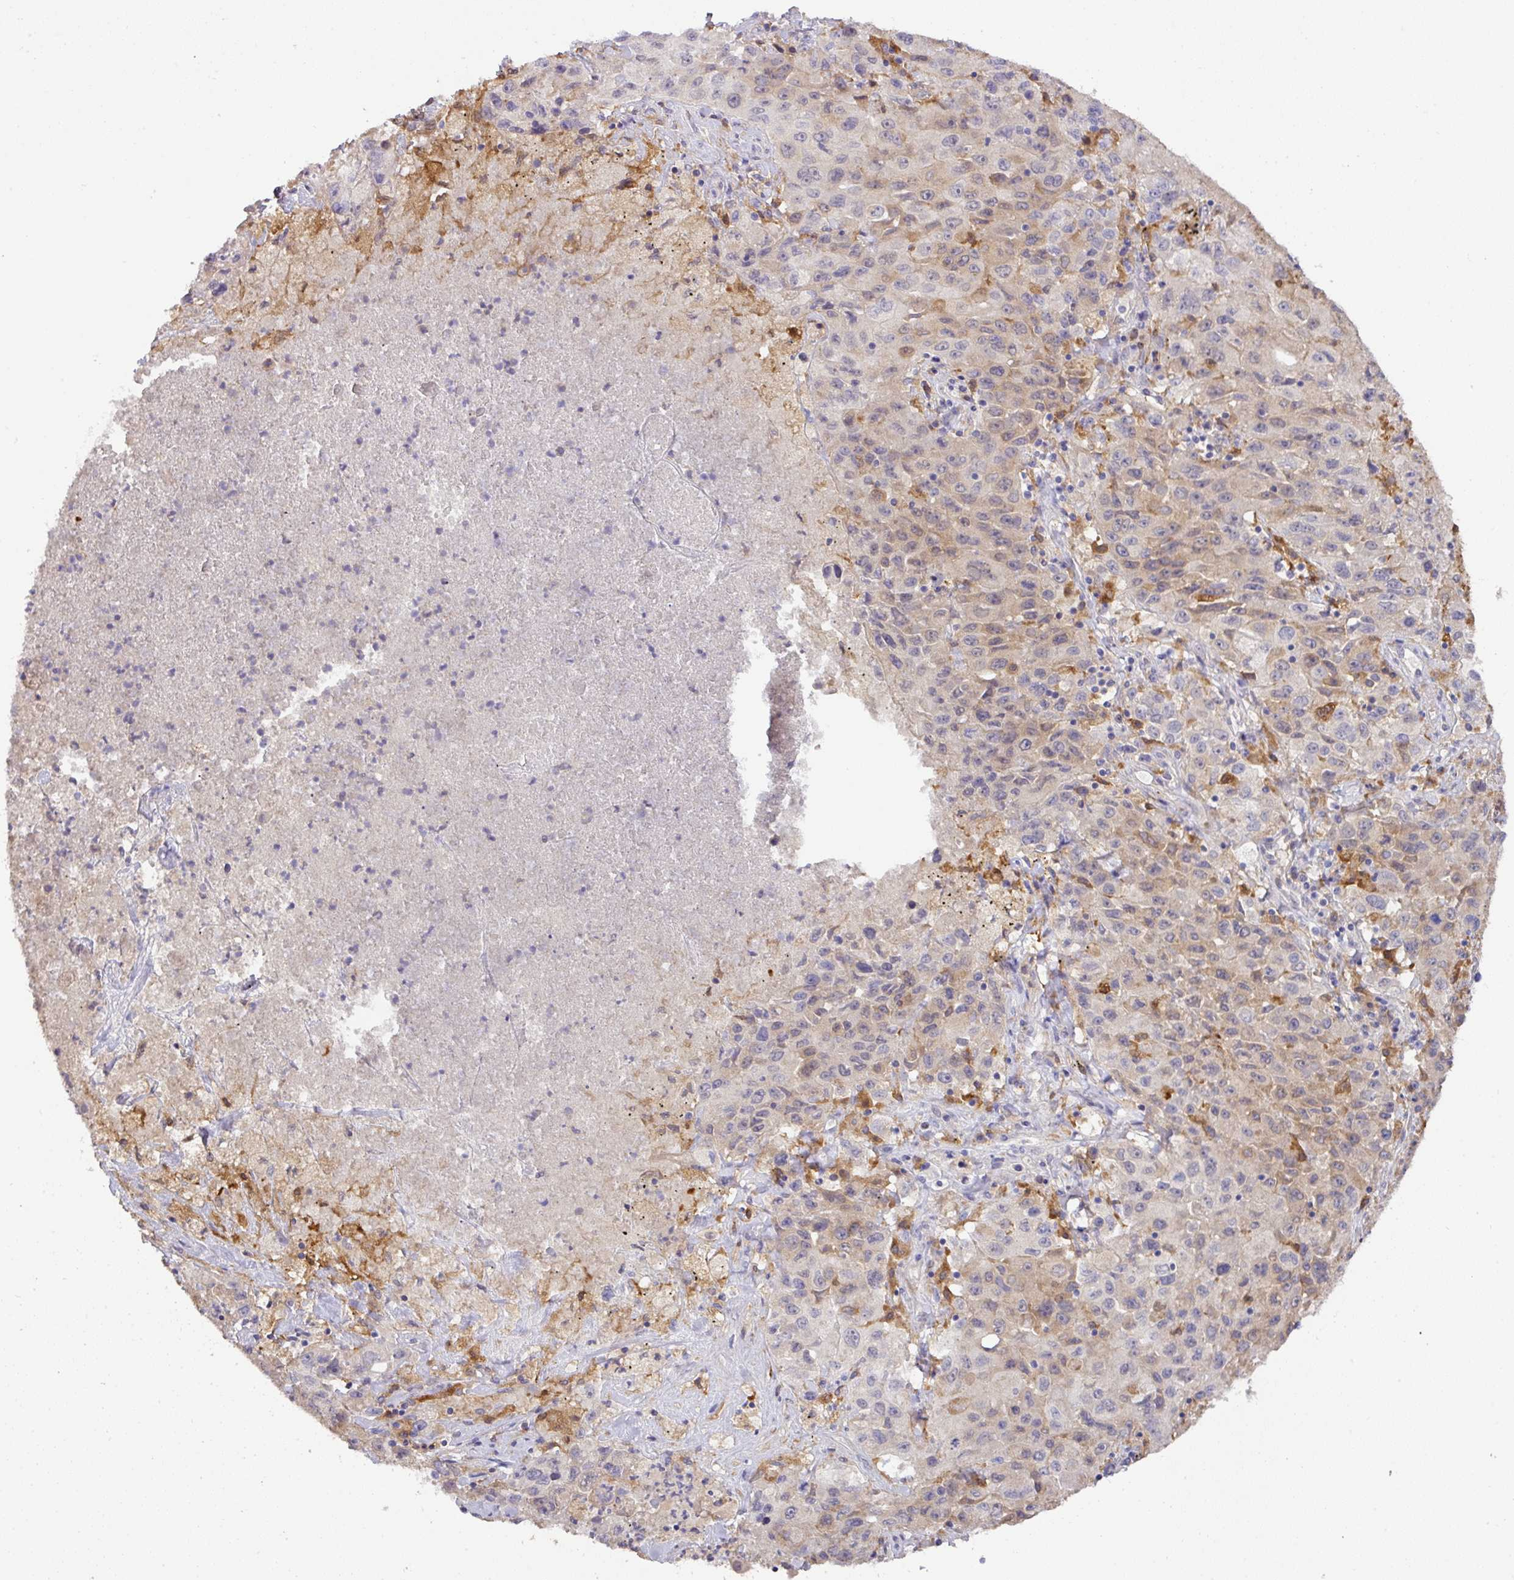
{"staining": {"intensity": "weak", "quantity": "<25%", "location": "cytoplasmic/membranous"}, "tissue": "lung cancer", "cell_type": "Tumor cells", "image_type": "cancer", "snomed": [{"axis": "morphology", "description": "Squamous cell carcinoma, NOS"}, {"axis": "topography", "description": "Lung"}], "caption": "Tumor cells are negative for protein expression in human squamous cell carcinoma (lung).", "gene": "GCNT7", "patient": {"sex": "male", "age": 63}}